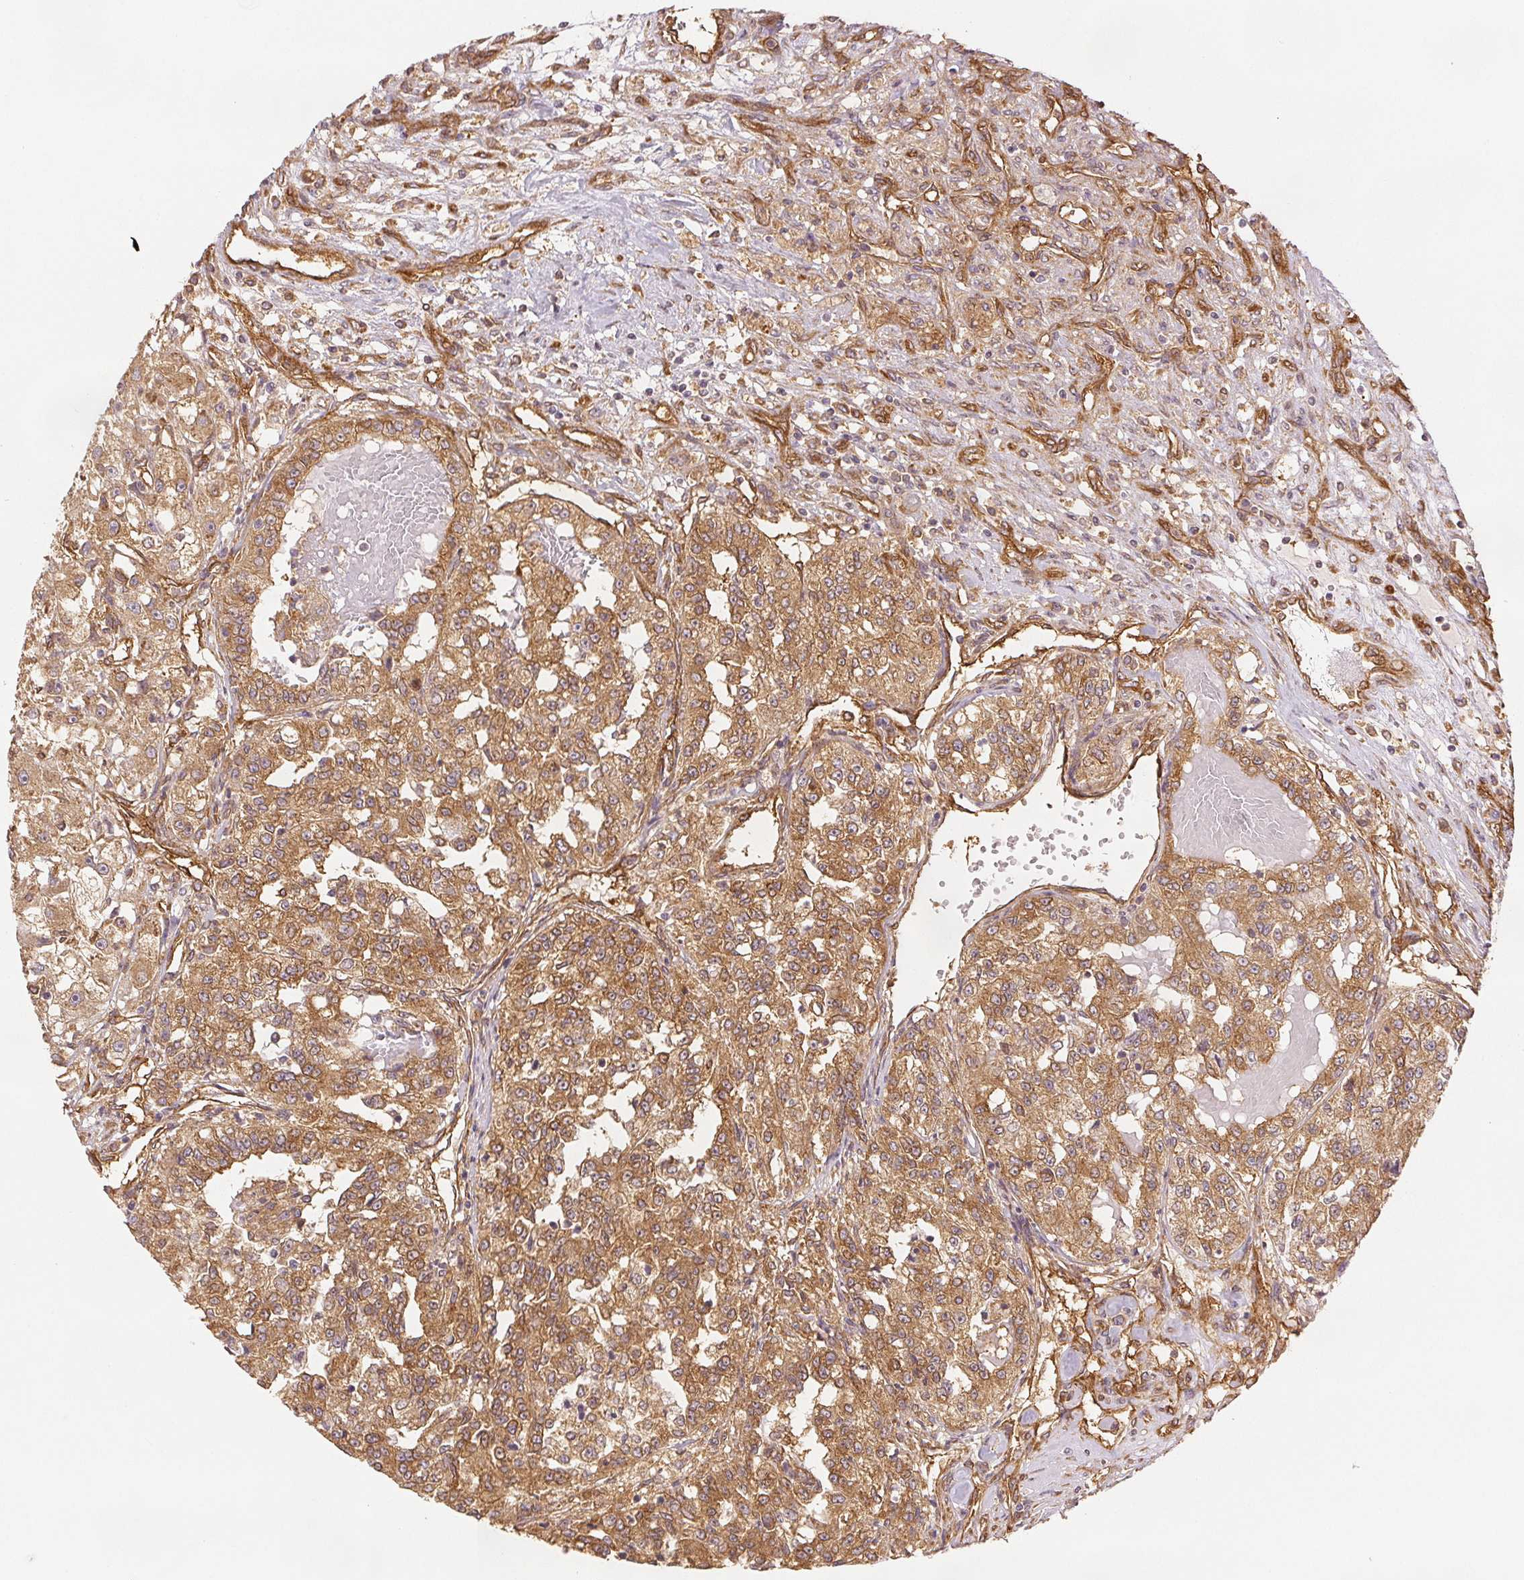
{"staining": {"intensity": "moderate", "quantity": ">75%", "location": "cytoplasmic/membranous"}, "tissue": "renal cancer", "cell_type": "Tumor cells", "image_type": "cancer", "snomed": [{"axis": "morphology", "description": "Adenocarcinoma, NOS"}, {"axis": "topography", "description": "Kidney"}], "caption": "DAB (3,3'-diaminobenzidine) immunohistochemical staining of renal adenocarcinoma shows moderate cytoplasmic/membranous protein expression in approximately >75% of tumor cells.", "gene": "DIAPH2", "patient": {"sex": "female", "age": 63}}